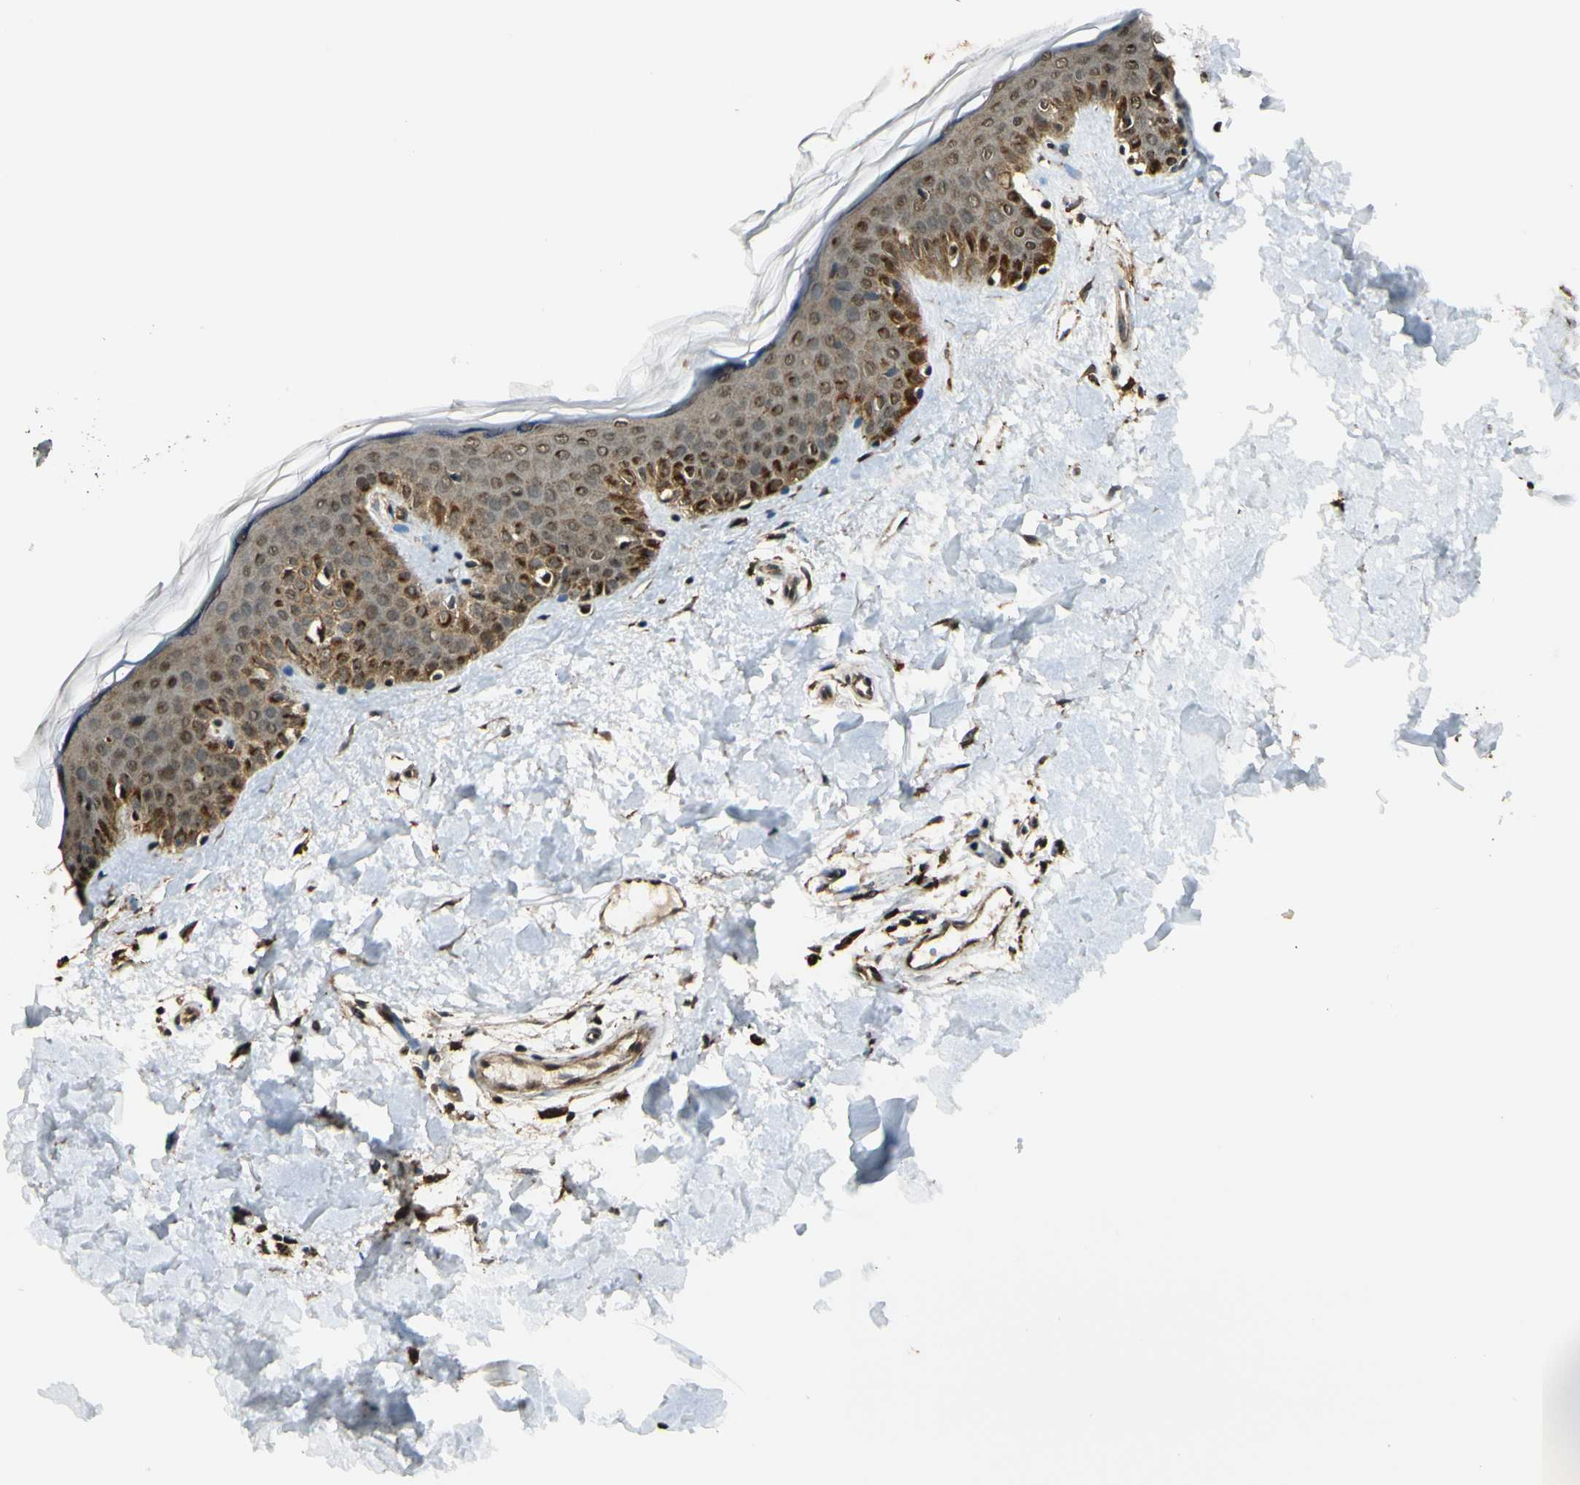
{"staining": {"intensity": "strong", "quantity": ">75%", "location": "cytoplasmic/membranous"}, "tissue": "skin", "cell_type": "Fibroblasts", "image_type": "normal", "snomed": [{"axis": "morphology", "description": "Normal tissue, NOS"}, {"axis": "topography", "description": "Skin"}], "caption": "A high-resolution image shows immunohistochemistry (IHC) staining of benign skin, which demonstrates strong cytoplasmic/membranous positivity in about >75% of fibroblasts. The staining was performed using DAB (3,3'-diaminobenzidine), with brown indicating positive protein expression. Nuclei are stained blue with hematoxylin.", "gene": "LAMTOR1", "patient": {"sex": "male", "age": 67}}